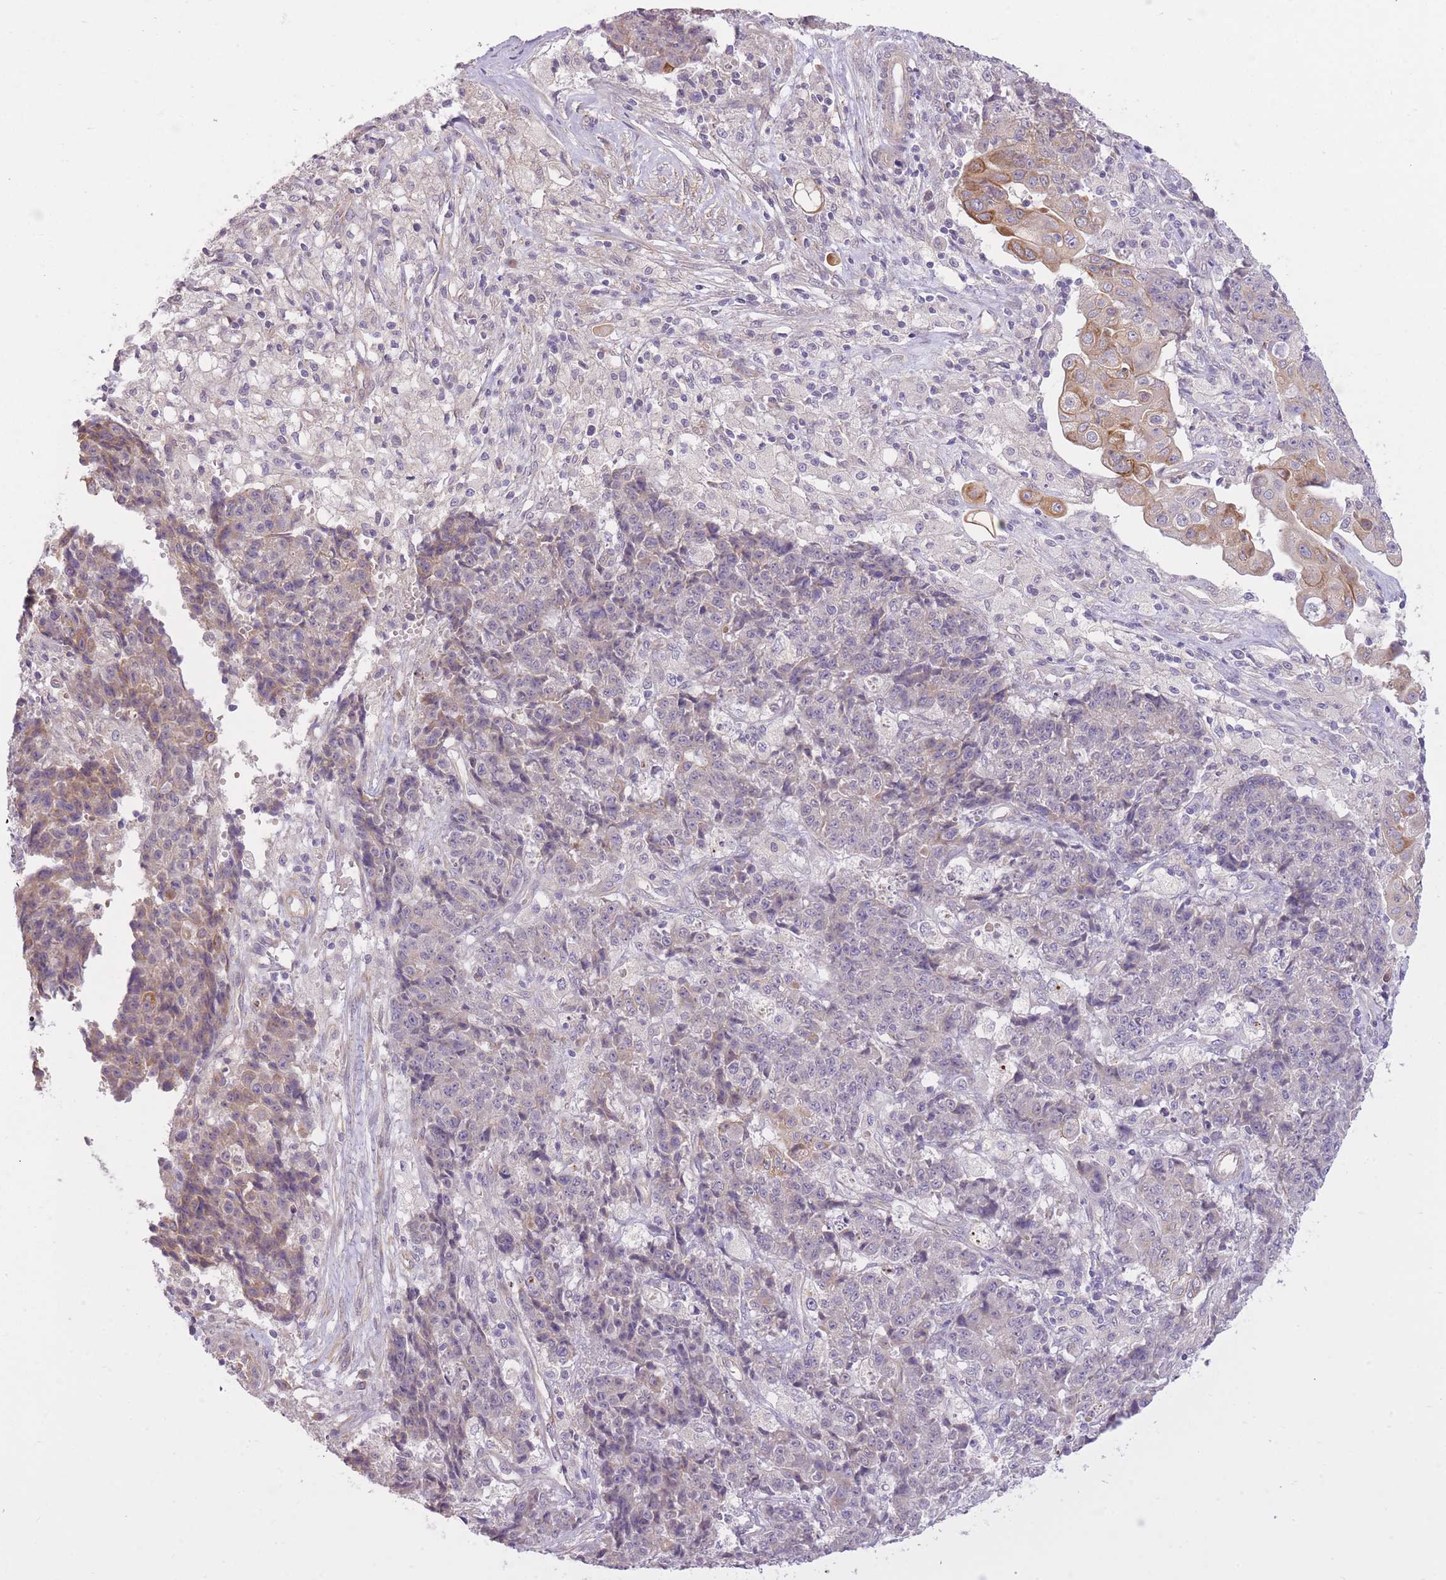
{"staining": {"intensity": "moderate", "quantity": "<25%", "location": "cytoplasmic/membranous"}, "tissue": "ovarian cancer", "cell_type": "Tumor cells", "image_type": "cancer", "snomed": [{"axis": "morphology", "description": "Carcinoma, endometroid"}, {"axis": "topography", "description": "Ovary"}], "caption": "Protein analysis of ovarian cancer tissue shows moderate cytoplasmic/membranous positivity in approximately <25% of tumor cells.", "gene": "REV1", "patient": {"sex": "female", "age": 42}}